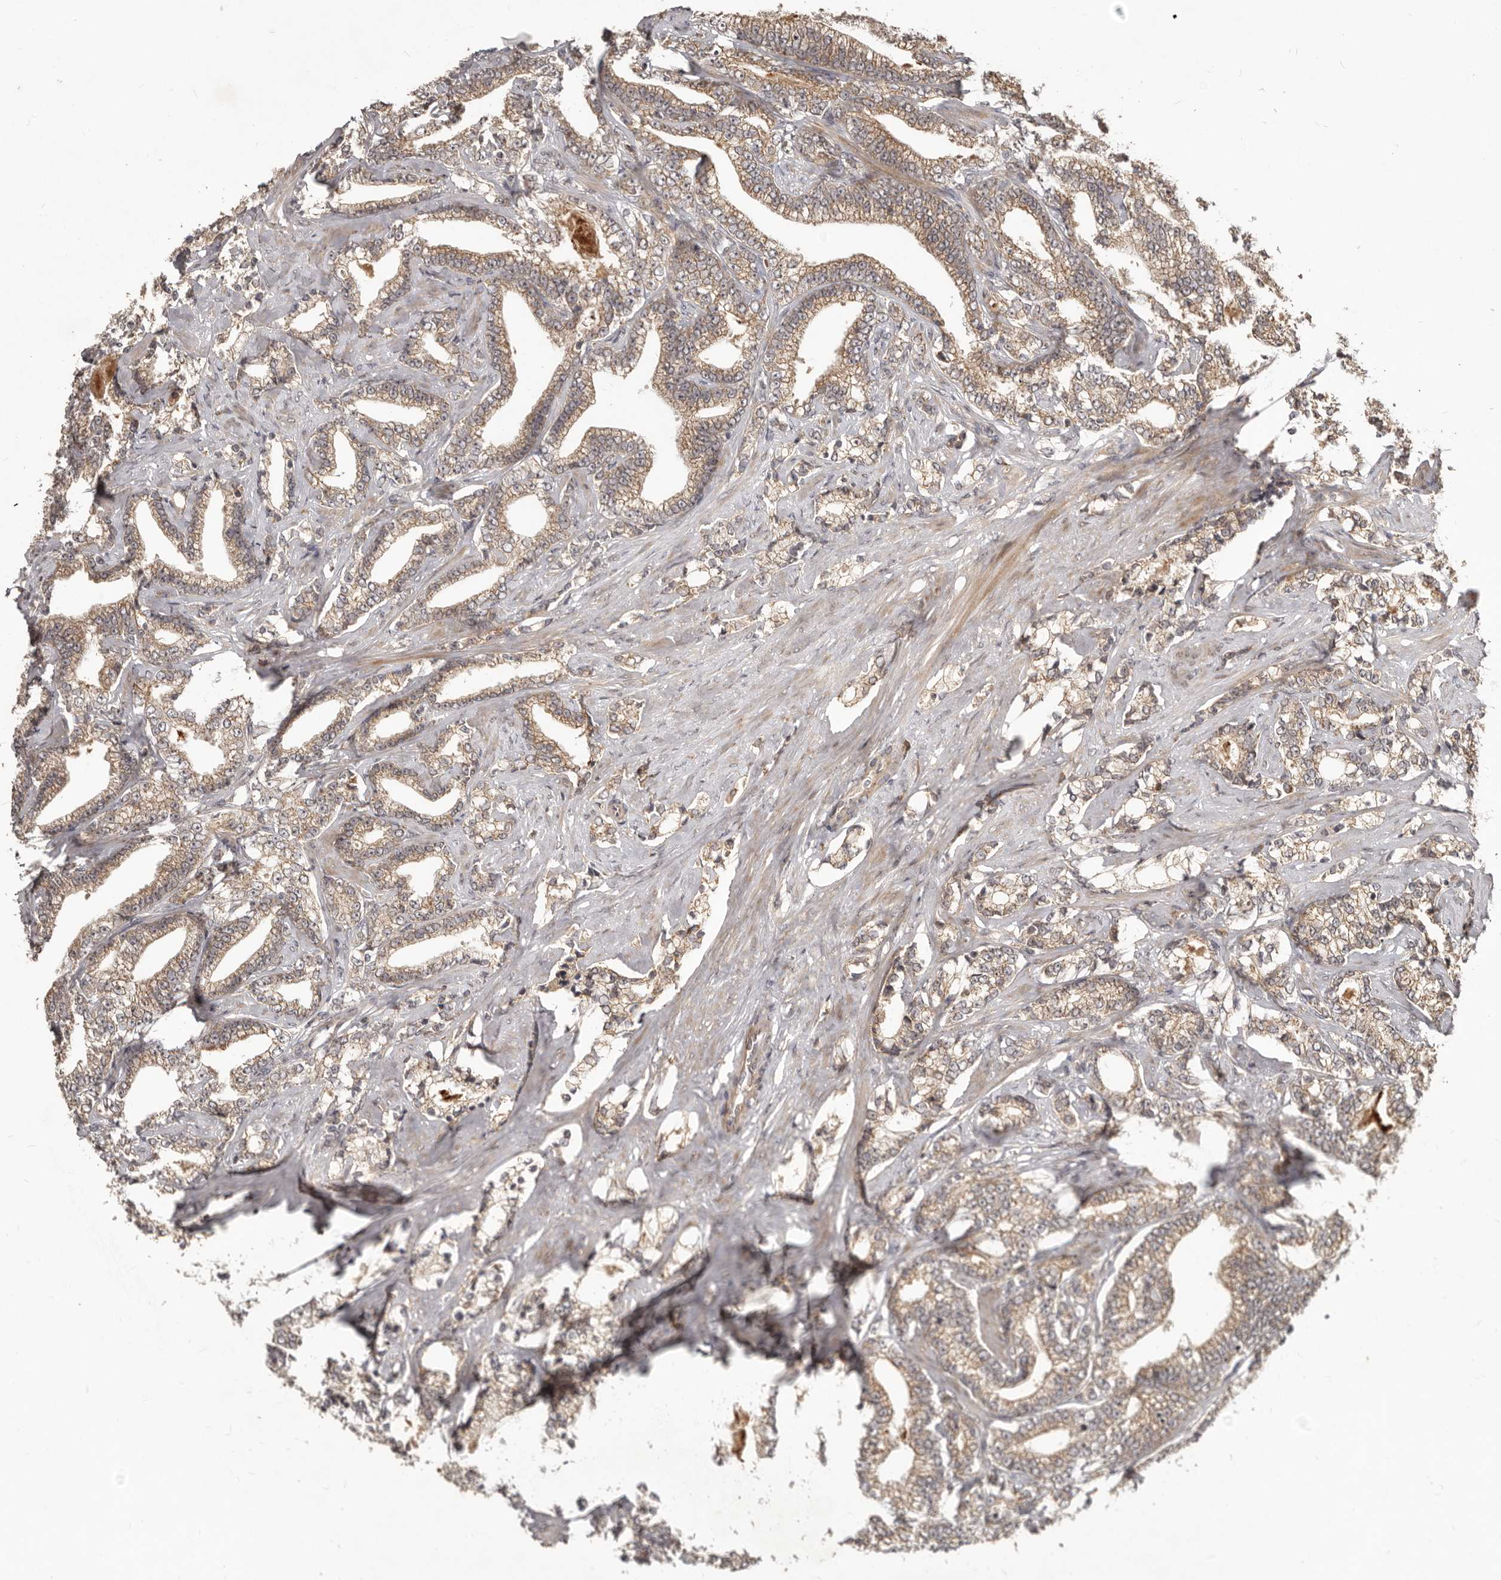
{"staining": {"intensity": "moderate", "quantity": ">75%", "location": "cytoplasmic/membranous"}, "tissue": "prostate cancer", "cell_type": "Tumor cells", "image_type": "cancer", "snomed": [{"axis": "morphology", "description": "Adenocarcinoma, High grade"}, {"axis": "topography", "description": "Prostate and seminal vesicle, NOS"}], "caption": "Approximately >75% of tumor cells in human prostate cancer show moderate cytoplasmic/membranous protein positivity as visualized by brown immunohistochemical staining.", "gene": "RNF187", "patient": {"sex": "male", "age": 67}}